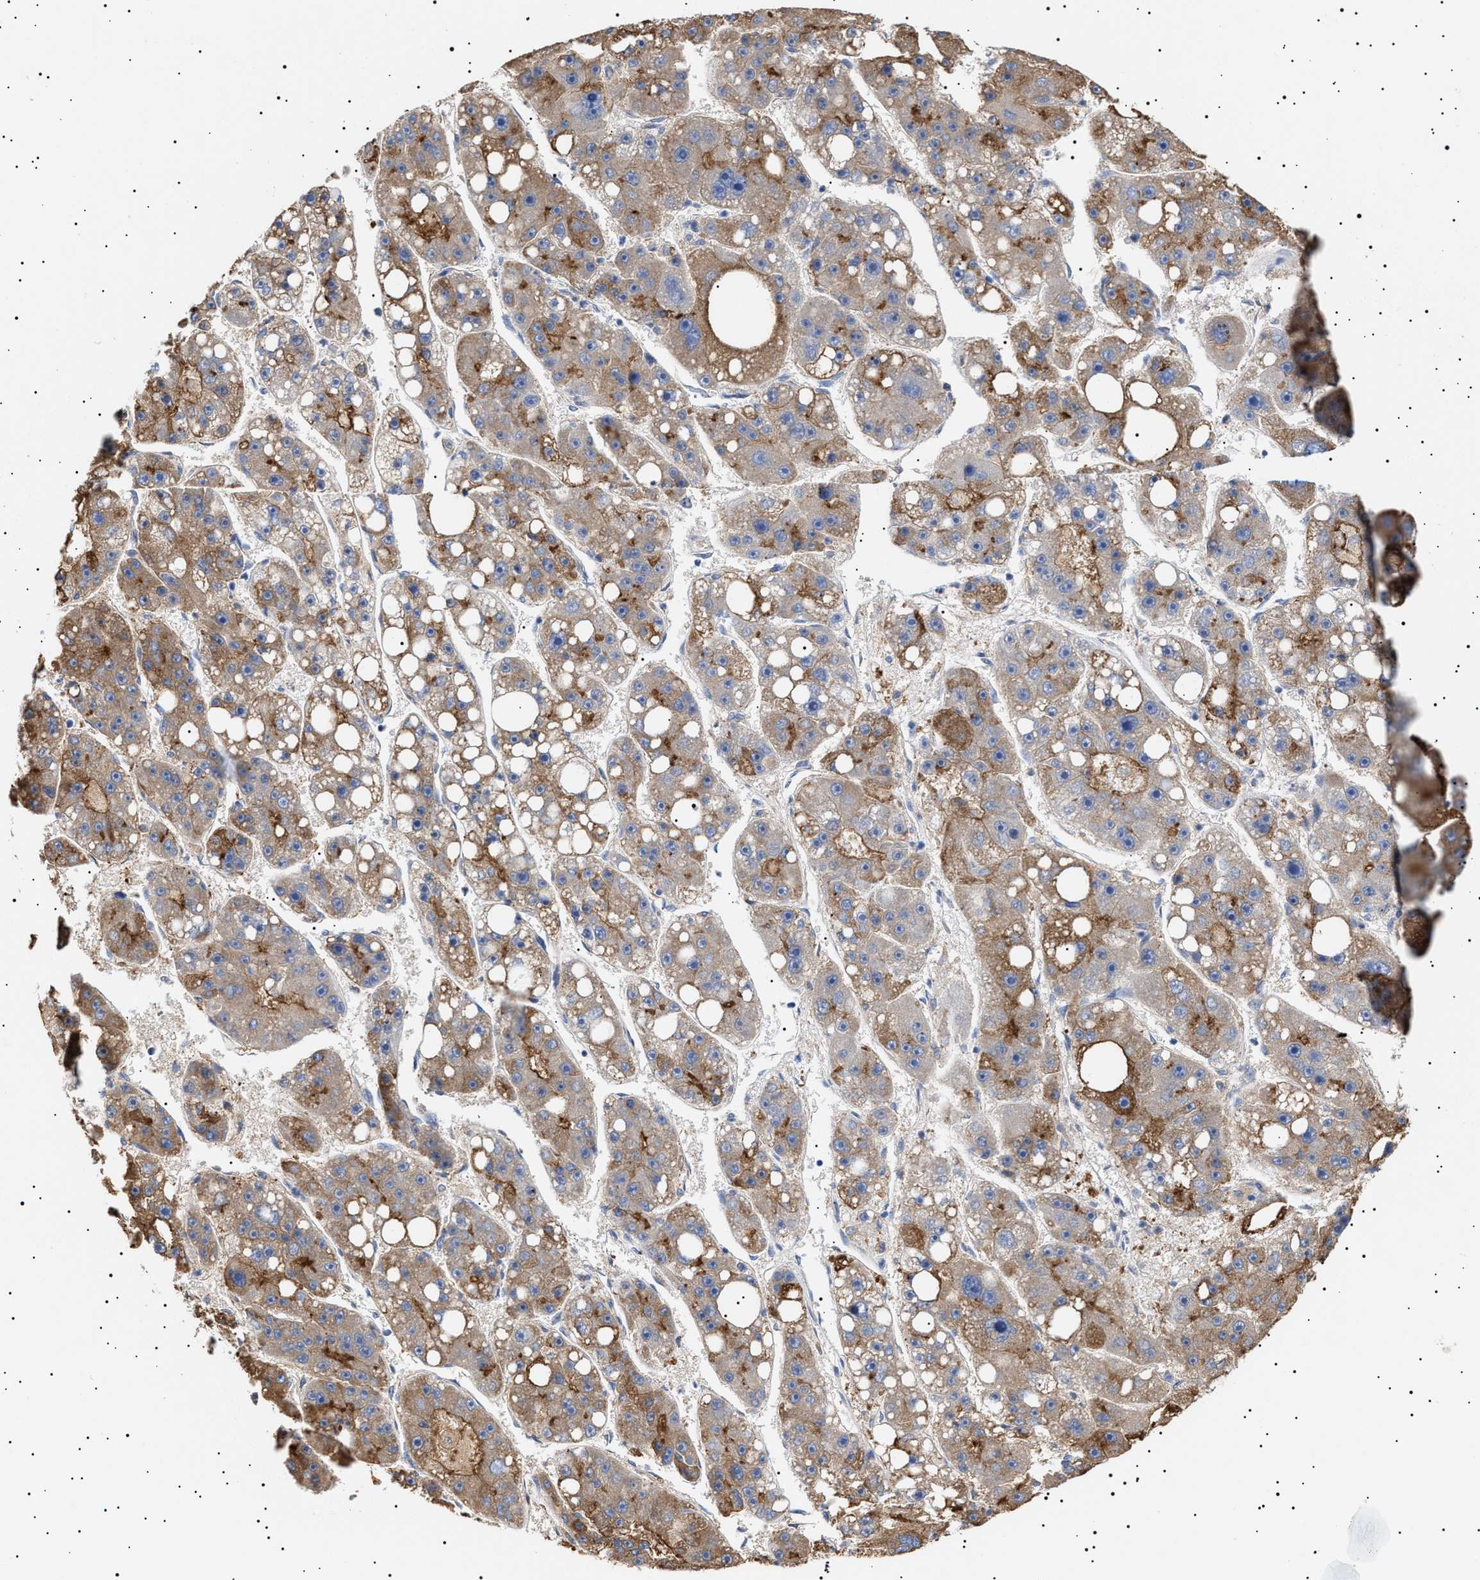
{"staining": {"intensity": "moderate", "quantity": ">75%", "location": "cytoplasmic/membranous"}, "tissue": "liver cancer", "cell_type": "Tumor cells", "image_type": "cancer", "snomed": [{"axis": "morphology", "description": "Carcinoma, Hepatocellular, NOS"}, {"axis": "topography", "description": "Liver"}], "caption": "Protein staining of liver cancer (hepatocellular carcinoma) tissue reveals moderate cytoplasmic/membranous positivity in about >75% of tumor cells. The staining was performed using DAB (3,3'-diaminobenzidine), with brown indicating positive protein expression. Nuclei are stained blue with hematoxylin.", "gene": "ERCC6L2", "patient": {"sex": "female", "age": 61}}